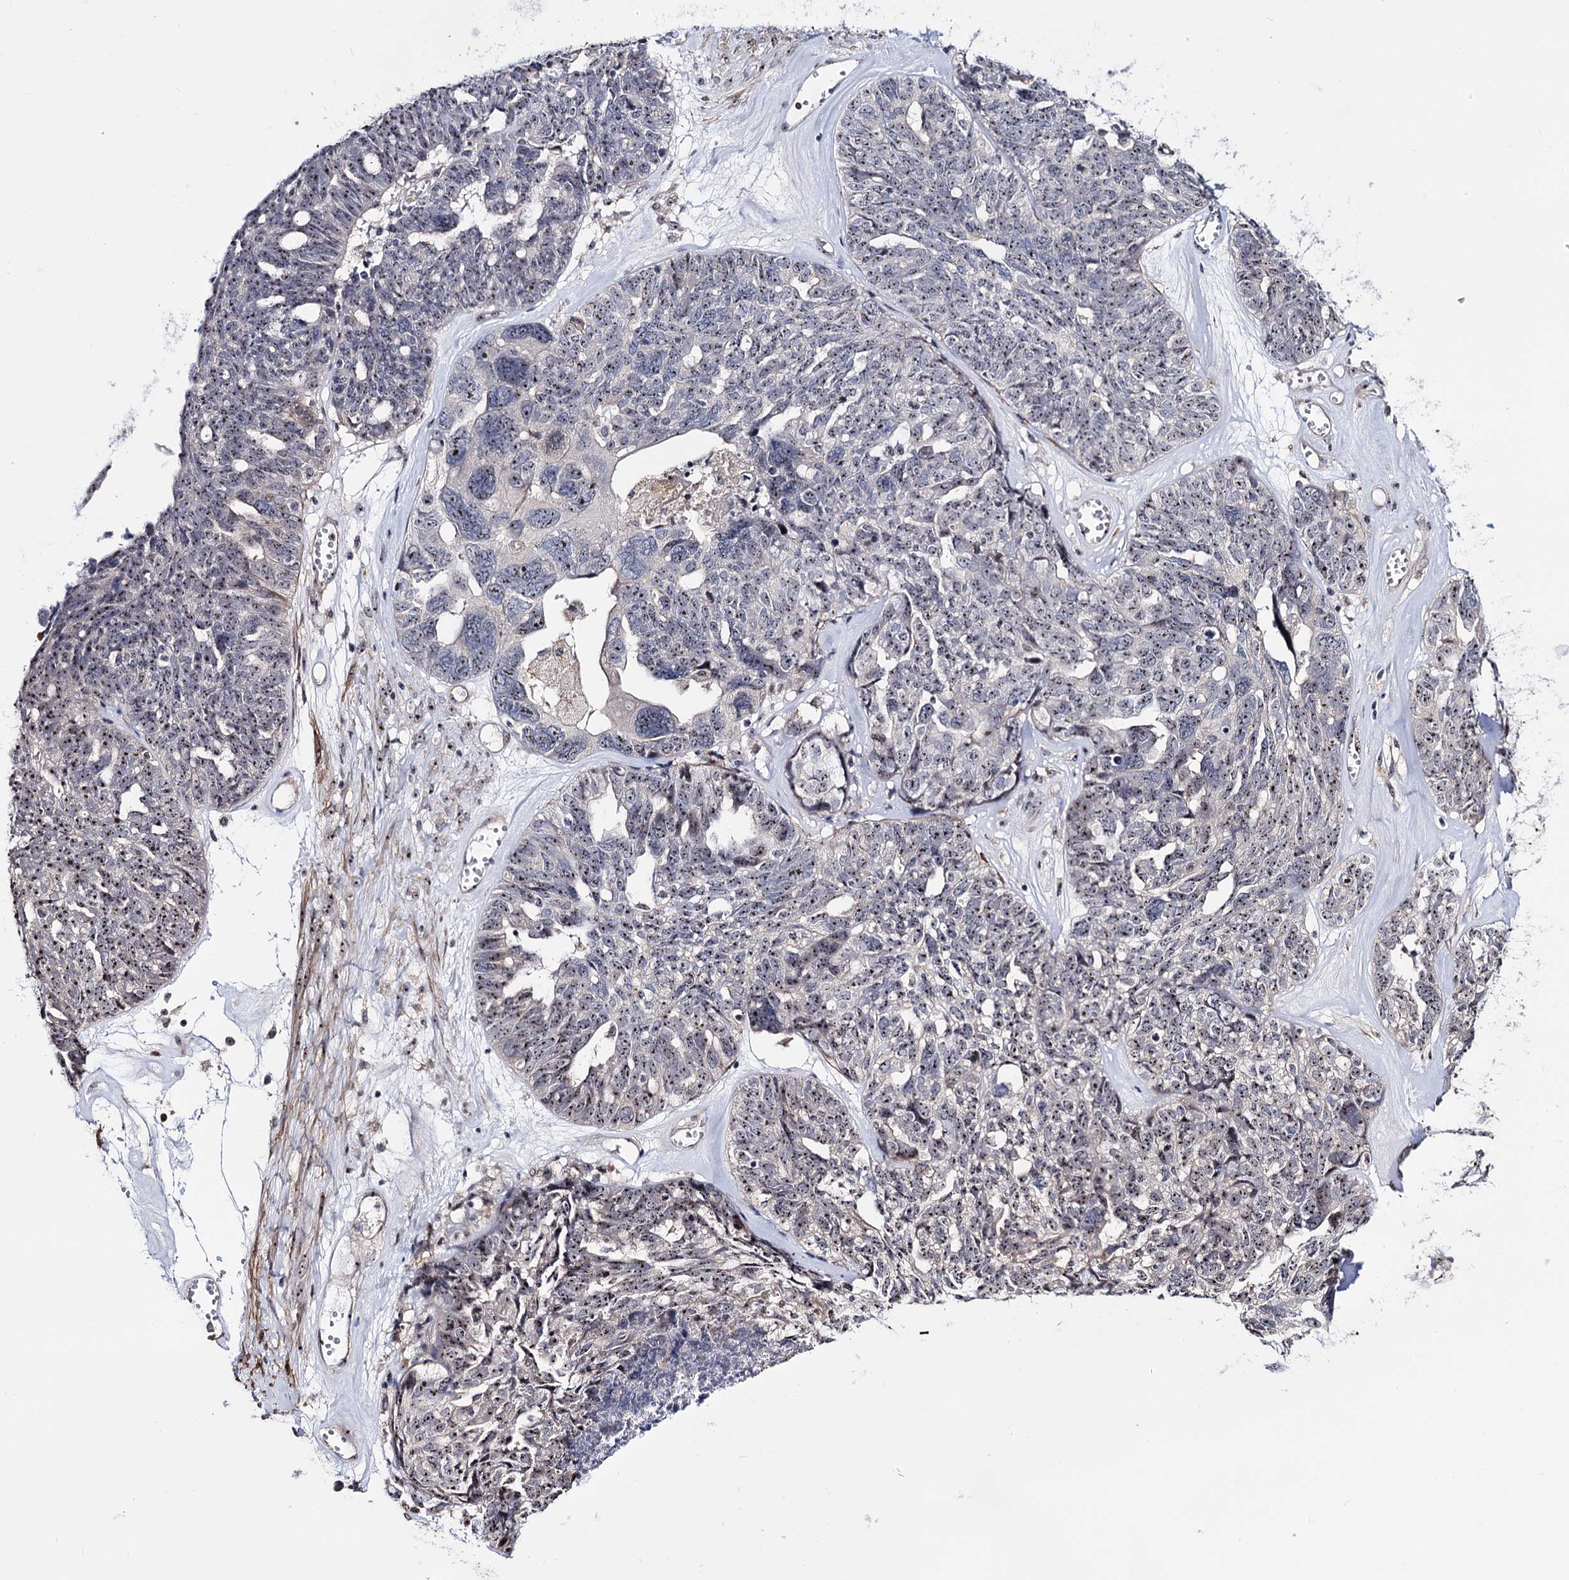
{"staining": {"intensity": "moderate", "quantity": "25%-75%", "location": "nuclear"}, "tissue": "ovarian cancer", "cell_type": "Tumor cells", "image_type": "cancer", "snomed": [{"axis": "morphology", "description": "Cystadenocarcinoma, serous, NOS"}, {"axis": "topography", "description": "Ovary"}], "caption": "Immunohistochemical staining of ovarian cancer (serous cystadenocarcinoma) displays medium levels of moderate nuclear positivity in approximately 25%-75% of tumor cells. (DAB IHC, brown staining for protein, blue staining for nuclei).", "gene": "SUPT20H", "patient": {"sex": "female", "age": 79}}